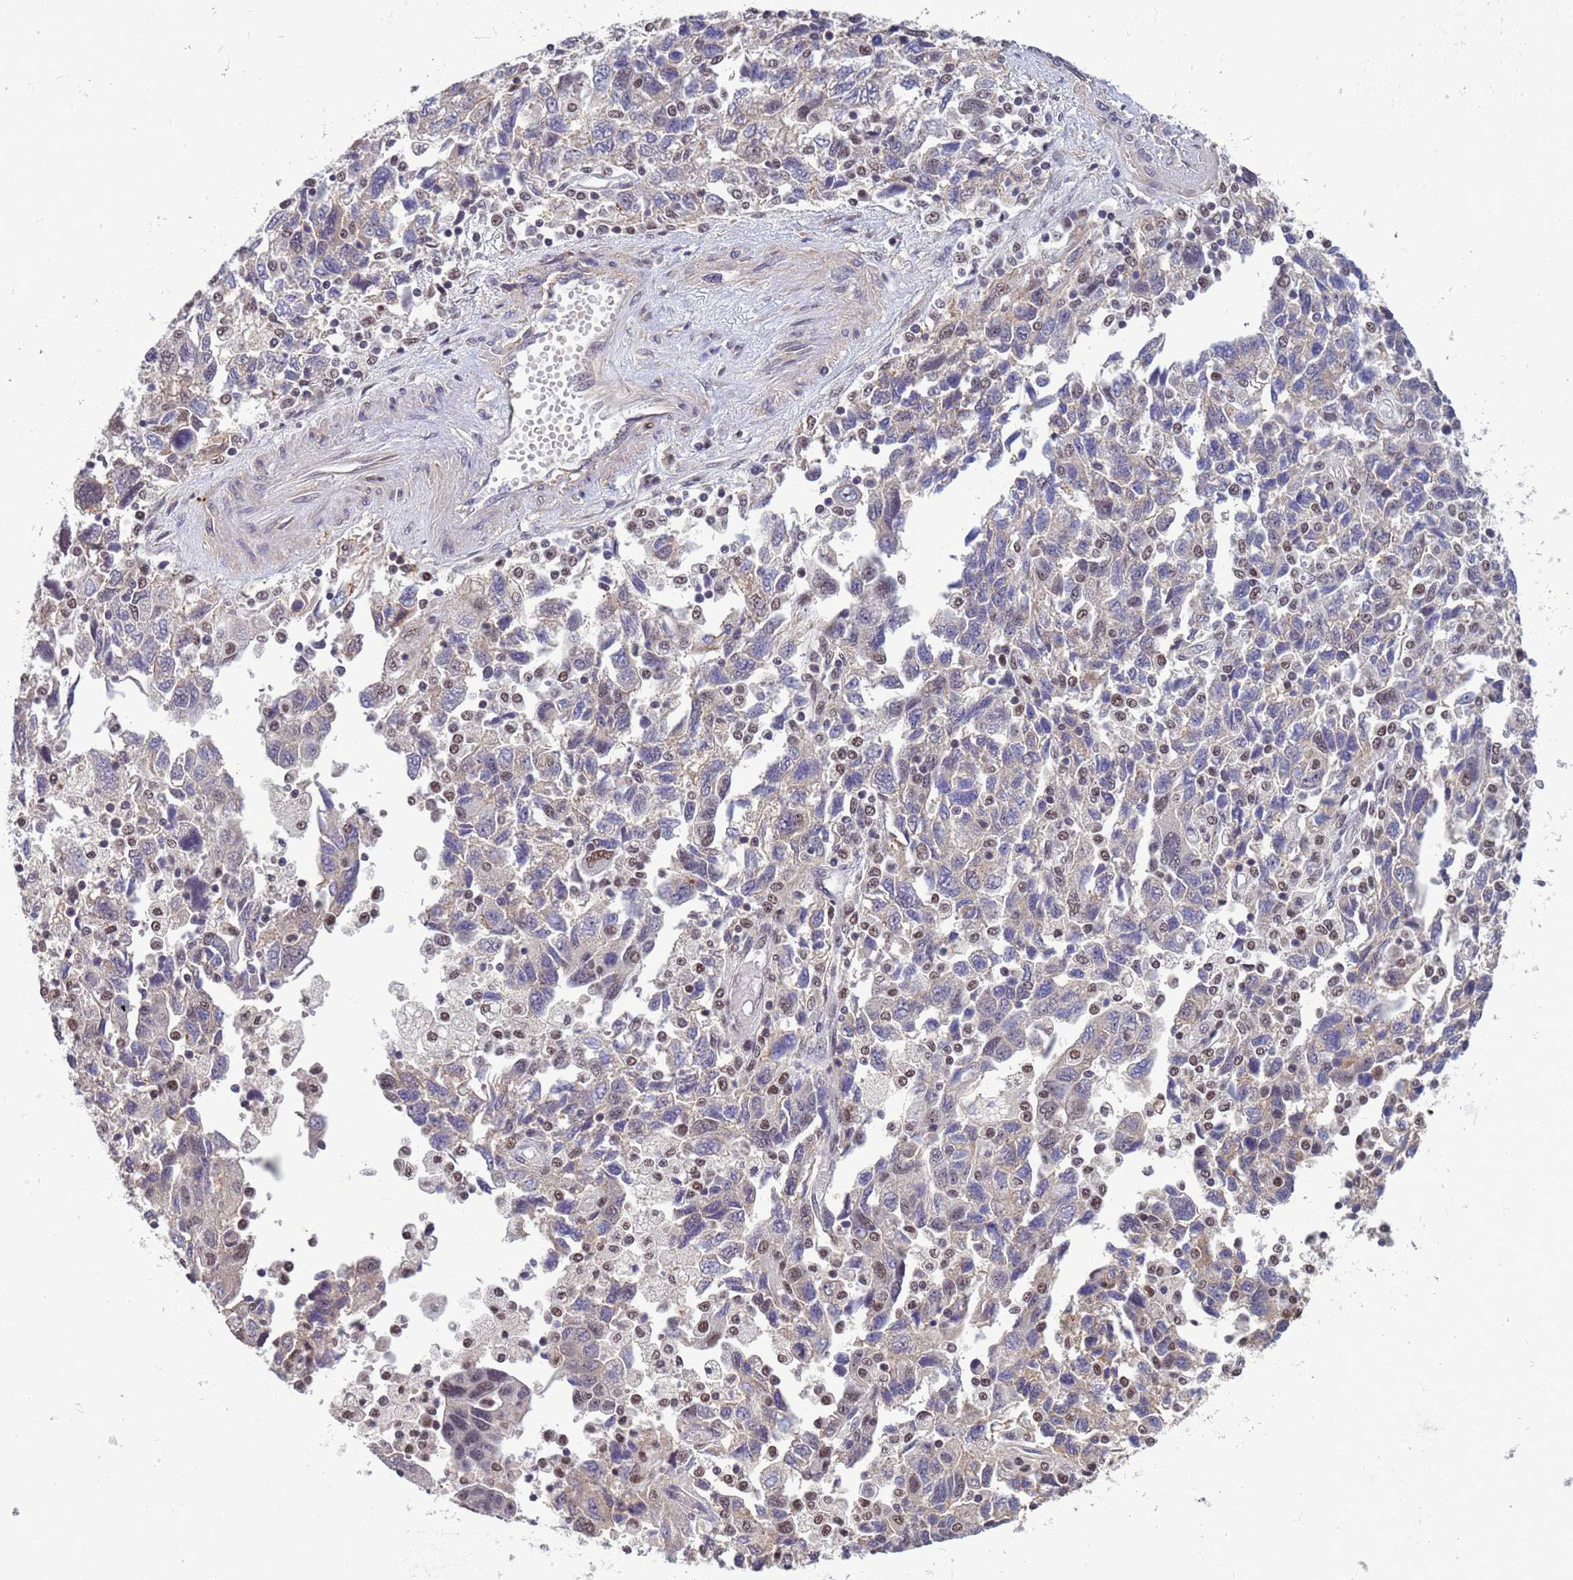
{"staining": {"intensity": "moderate", "quantity": "<25%", "location": "nuclear"}, "tissue": "ovarian cancer", "cell_type": "Tumor cells", "image_type": "cancer", "snomed": [{"axis": "morphology", "description": "Carcinoma, NOS"}, {"axis": "morphology", "description": "Cystadenocarcinoma, serous, NOS"}, {"axis": "topography", "description": "Ovary"}], "caption": "DAB (3,3'-diaminobenzidine) immunohistochemical staining of ovarian cancer (serous cystadenocarcinoma) displays moderate nuclear protein positivity in about <25% of tumor cells.", "gene": "NSL1", "patient": {"sex": "female", "age": 69}}